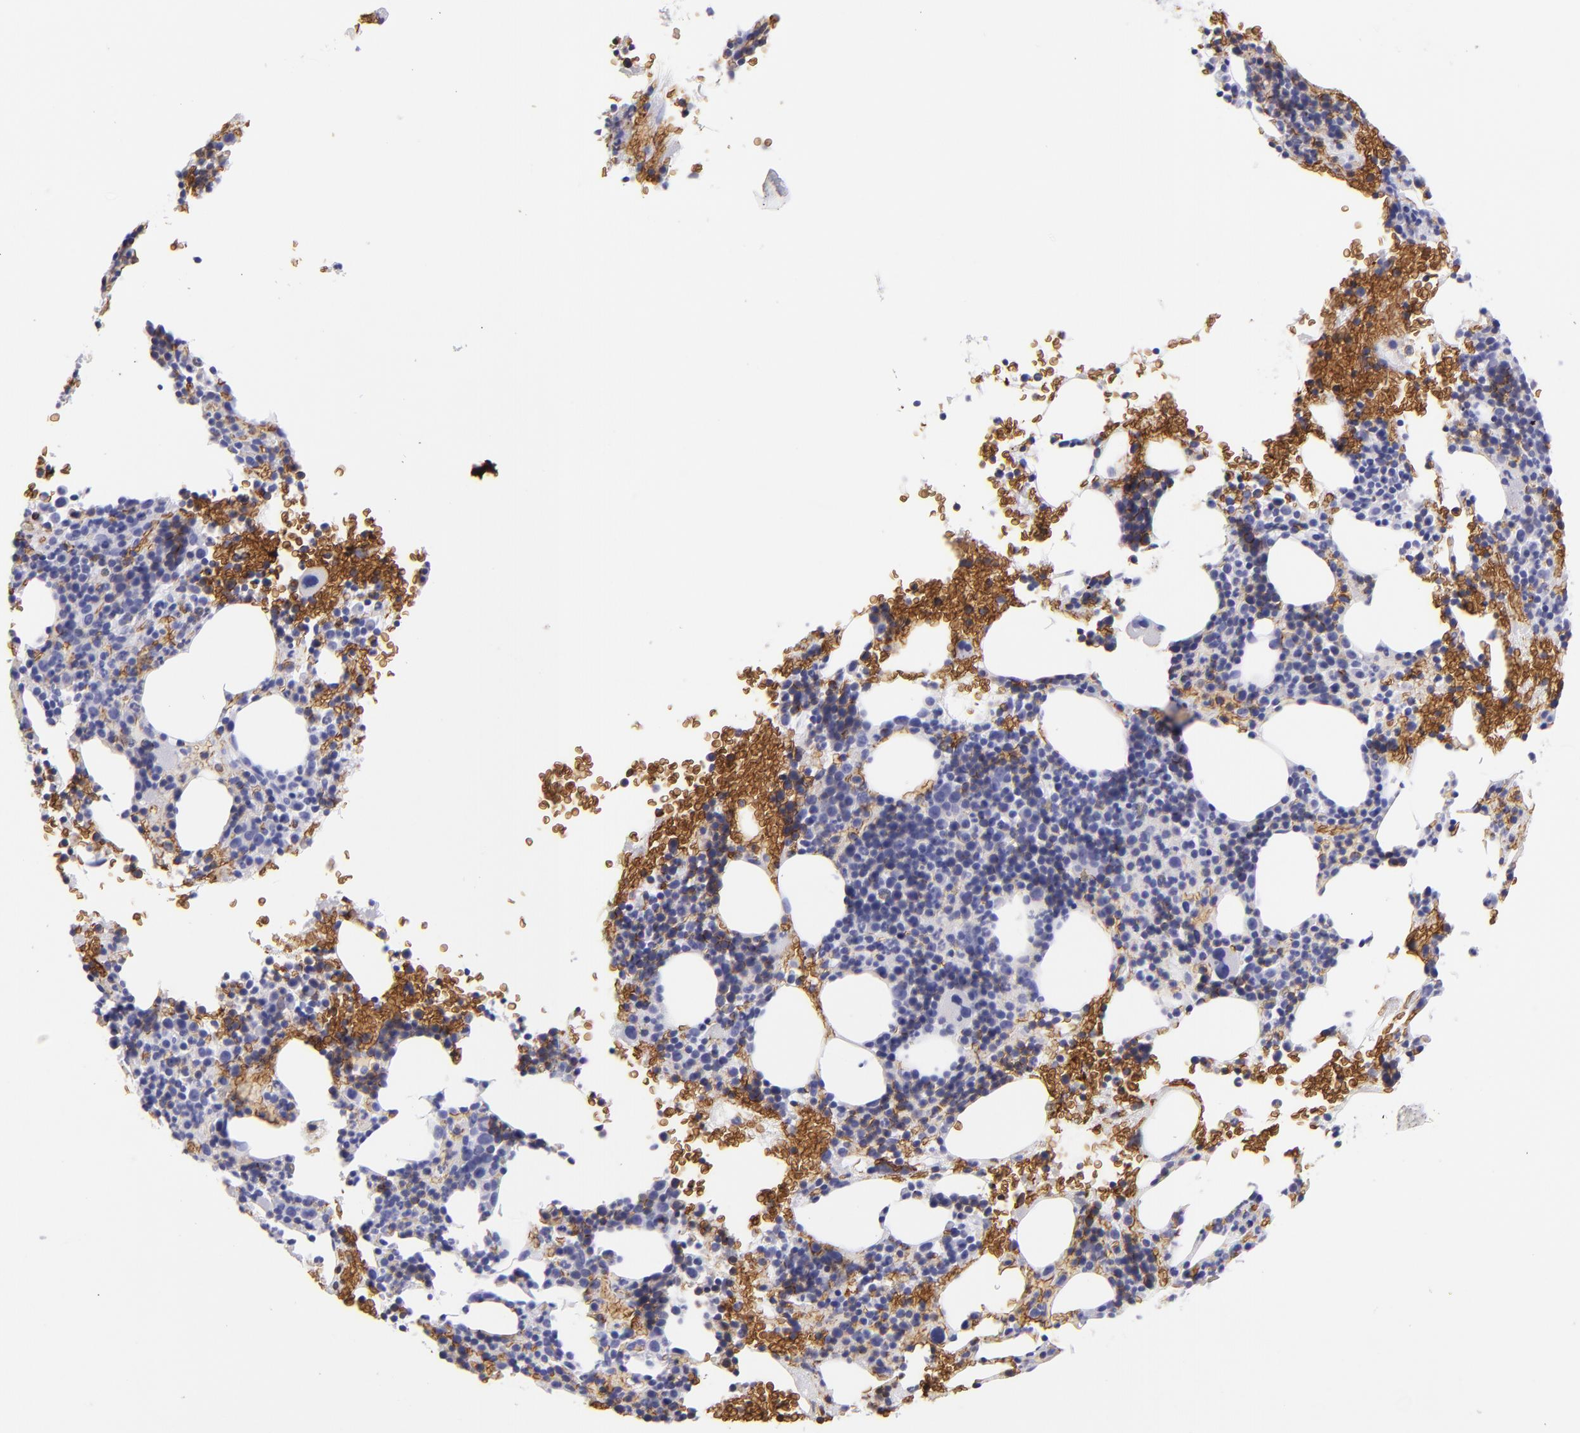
{"staining": {"intensity": "moderate", "quantity": "25%-75%", "location": "cytoplasmic/membranous"}, "tissue": "bone marrow", "cell_type": "Hematopoietic cells", "image_type": "normal", "snomed": [{"axis": "morphology", "description": "Normal tissue, NOS"}, {"axis": "topography", "description": "Bone marrow"}], "caption": "IHC of unremarkable bone marrow exhibits medium levels of moderate cytoplasmic/membranous expression in about 25%-75% of hematopoietic cells.", "gene": "GYPA", "patient": {"sex": "male", "age": 86}}